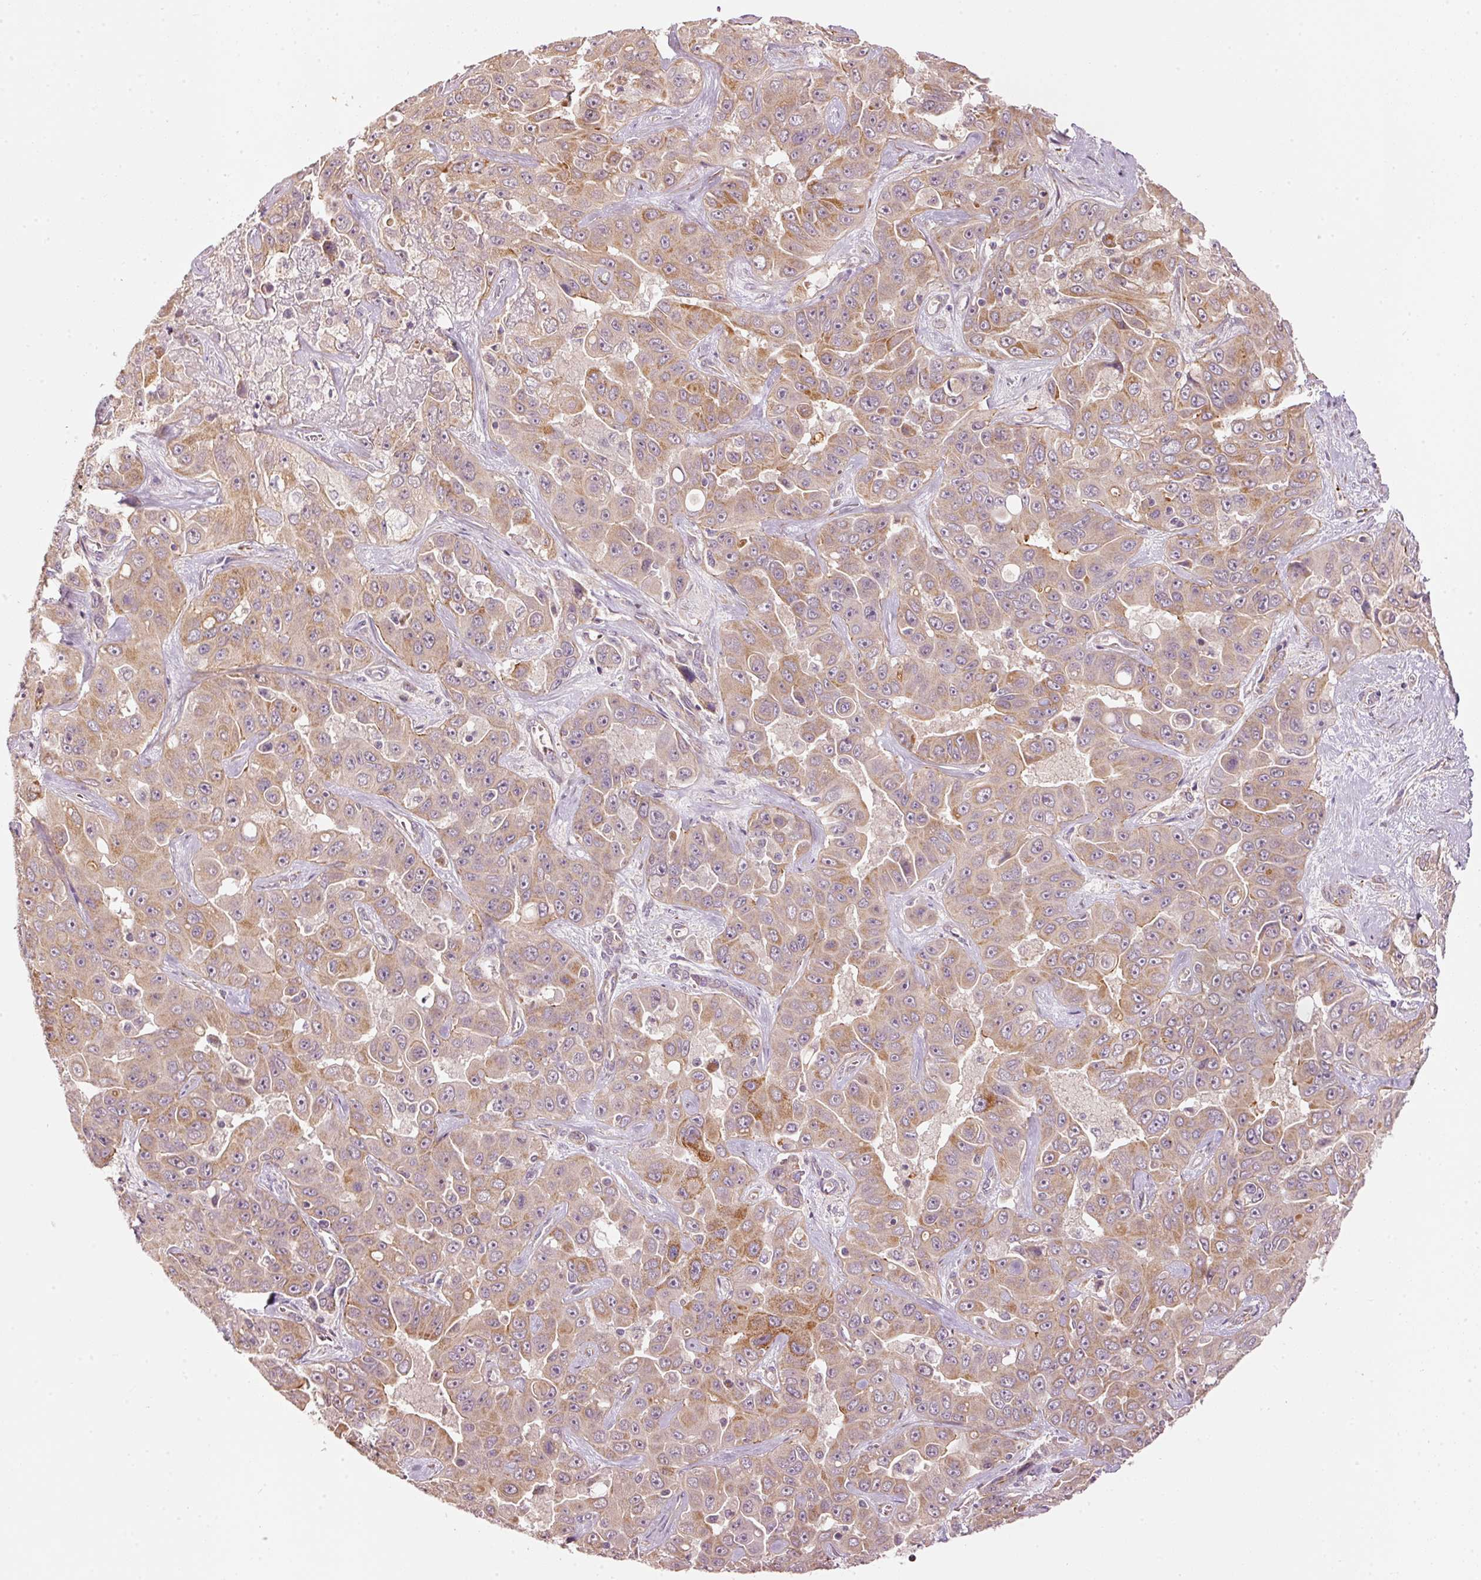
{"staining": {"intensity": "moderate", "quantity": "25%-75%", "location": "cytoplasmic/membranous"}, "tissue": "liver cancer", "cell_type": "Tumor cells", "image_type": "cancer", "snomed": [{"axis": "morphology", "description": "Cholangiocarcinoma"}, {"axis": "topography", "description": "Liver"}], "caption": "The immunohistochemical stain shows moderate cytoplasmic/membranous staining in tumor cells of cholangiocarcinoma (liver) tissue. (Brightfield microscopy of DAB IHC at high magnification).", "gene": "ARHGAP22", "patient": {"sex": "female", "age": 52}}